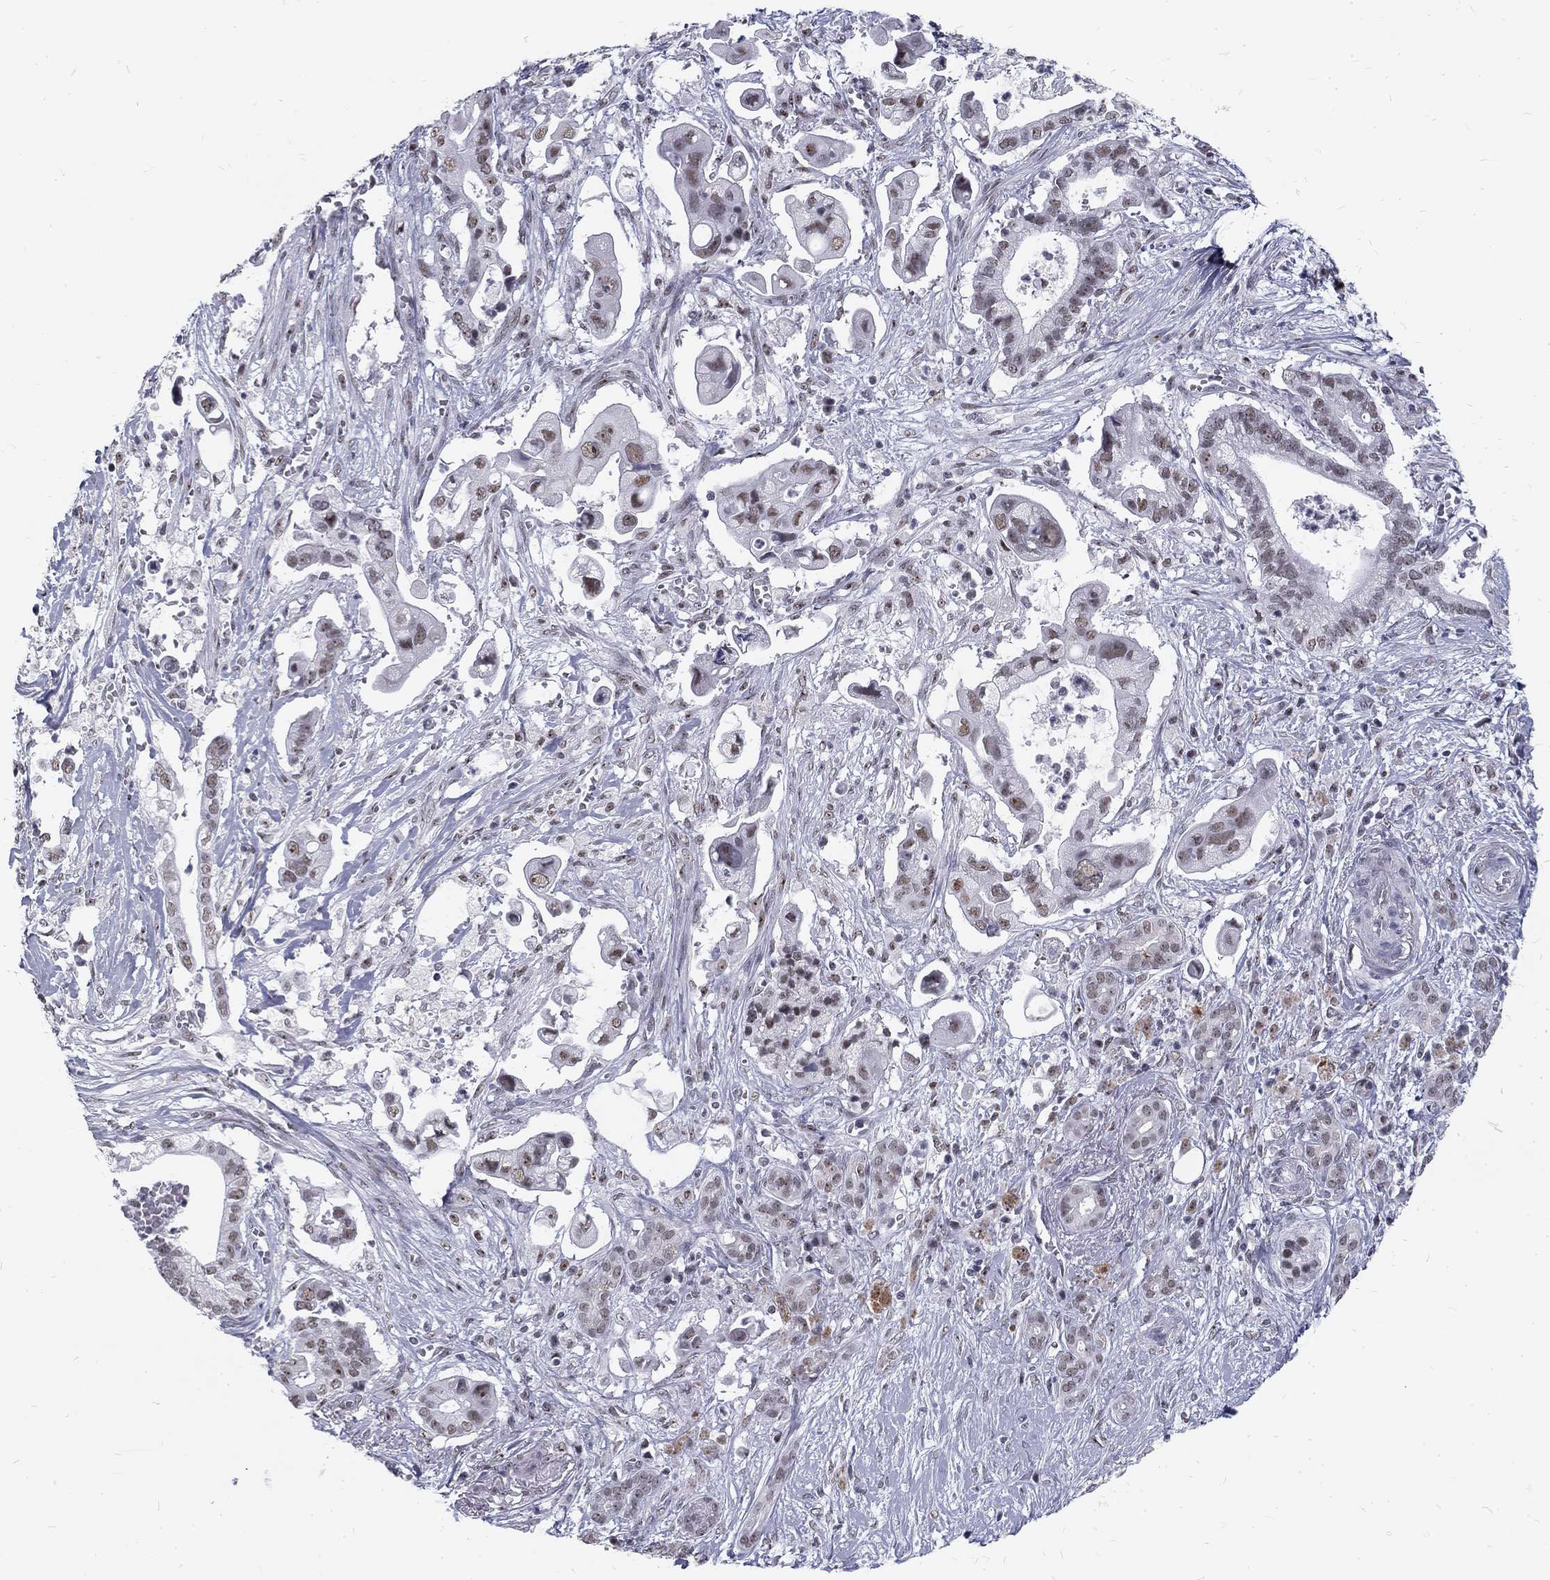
{"staining": {"intensity": "weak", "quantity": "25%-75%", "location": "nuclear"}, "tissue": "pancreatic cancer", "cell_type": "Tumor cells", "image_type": "cancer", "snomed": [{"axis": "morphology", "description": "Adenocarcinoma, NOS"}, {"axis": "topography", "description": "Pancreas"}], "caption": "Pancreatic adenocarcinoma stained for a protein (brown) reveals weak nuclear positive staining in about 25%-75% of tumor cells.", "gene": "SNORC", "patient": {"sex": "male", "age": 61}}